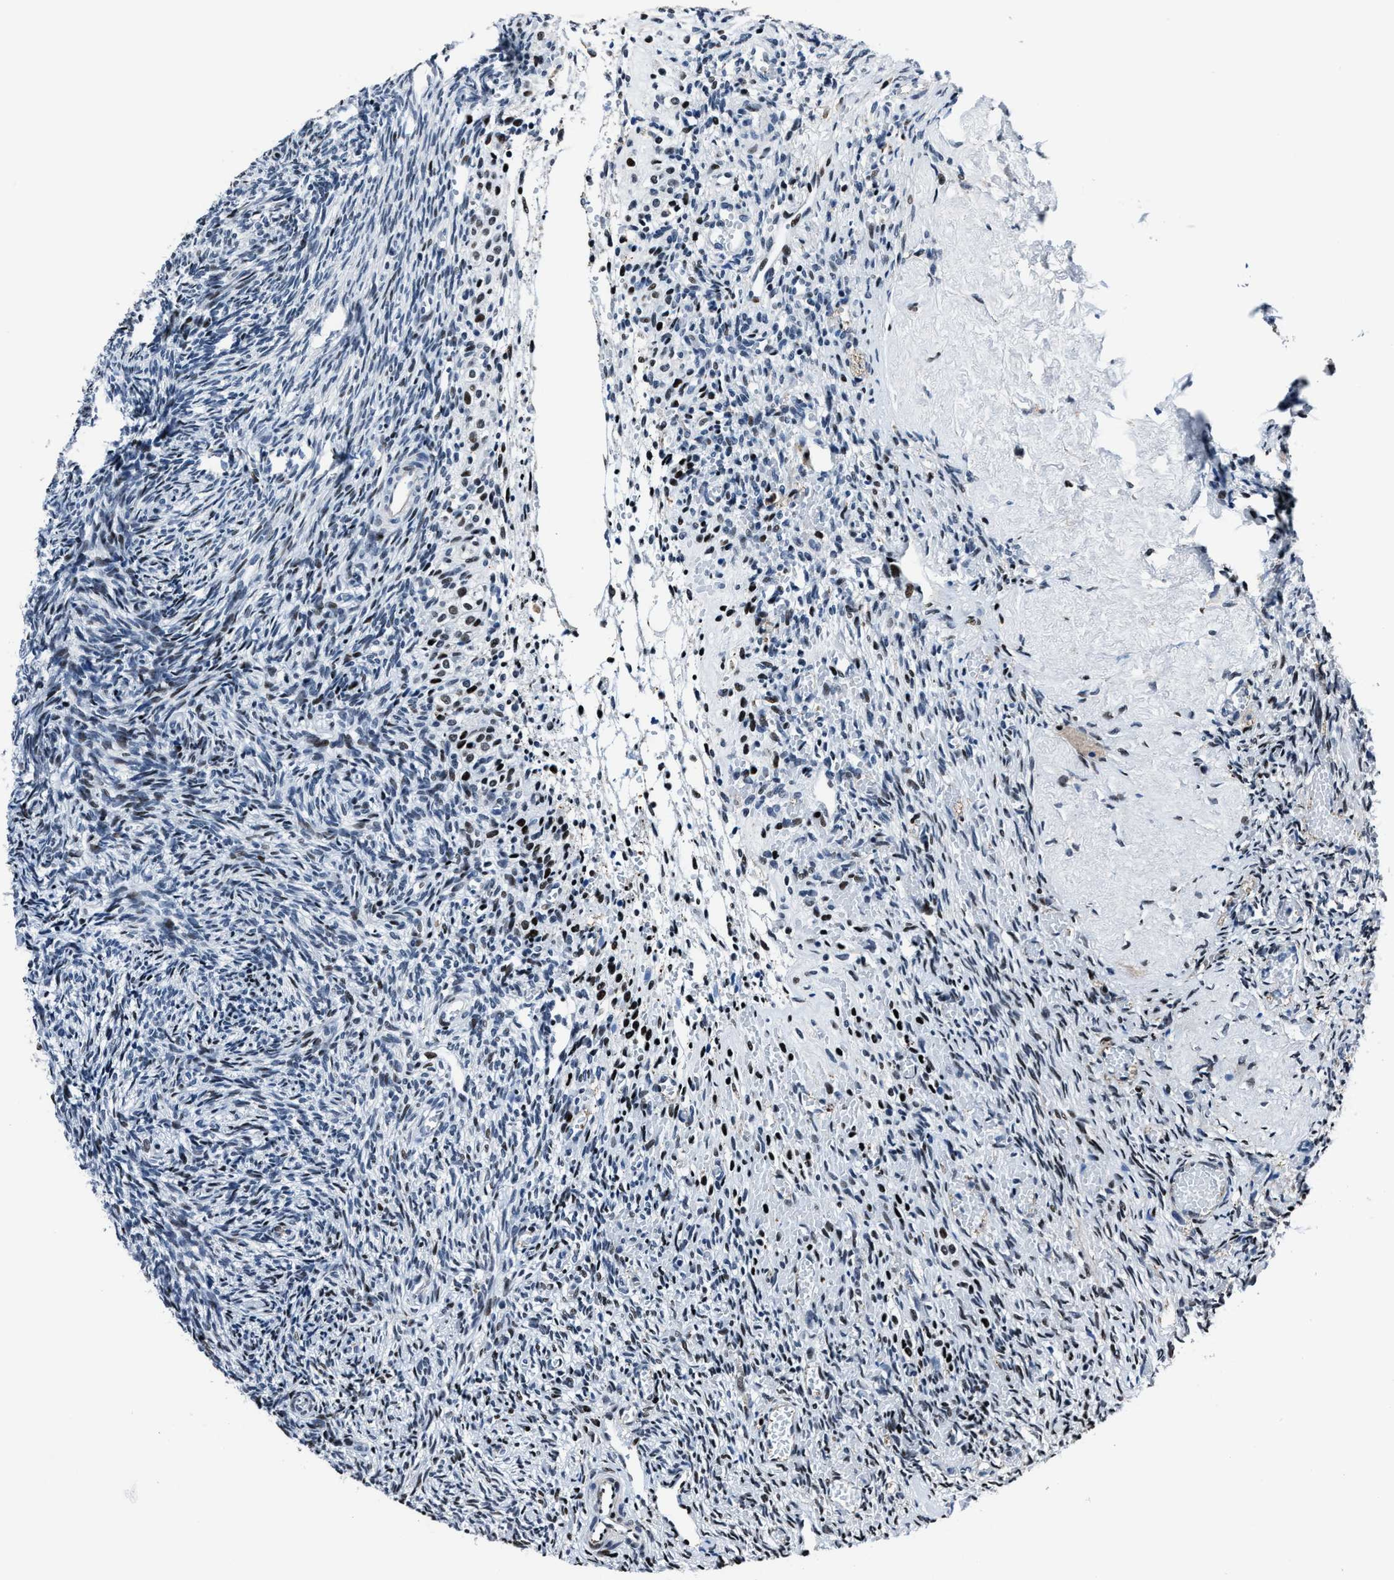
{"staining": {"intensity": "moderate", "quantity": "<25%", "location": "nuclear"}, "tissue": "ovary", "cell_type": "Ovarian stroma cells", "image_type": "normal", "snomed": [{"axis": "morphology", "description": "Normal tissue, NOS"}, {"axis": "topography", "description": "Ovary"}], "caption": "Immunohistochemistry (IHC) of benign ovary reveals low levels of moderate nuclear positivity in approximately <25% of ovarian stroma cells.", "gene": "PPIE", "patient": {"sex": "female", "age": 41}}